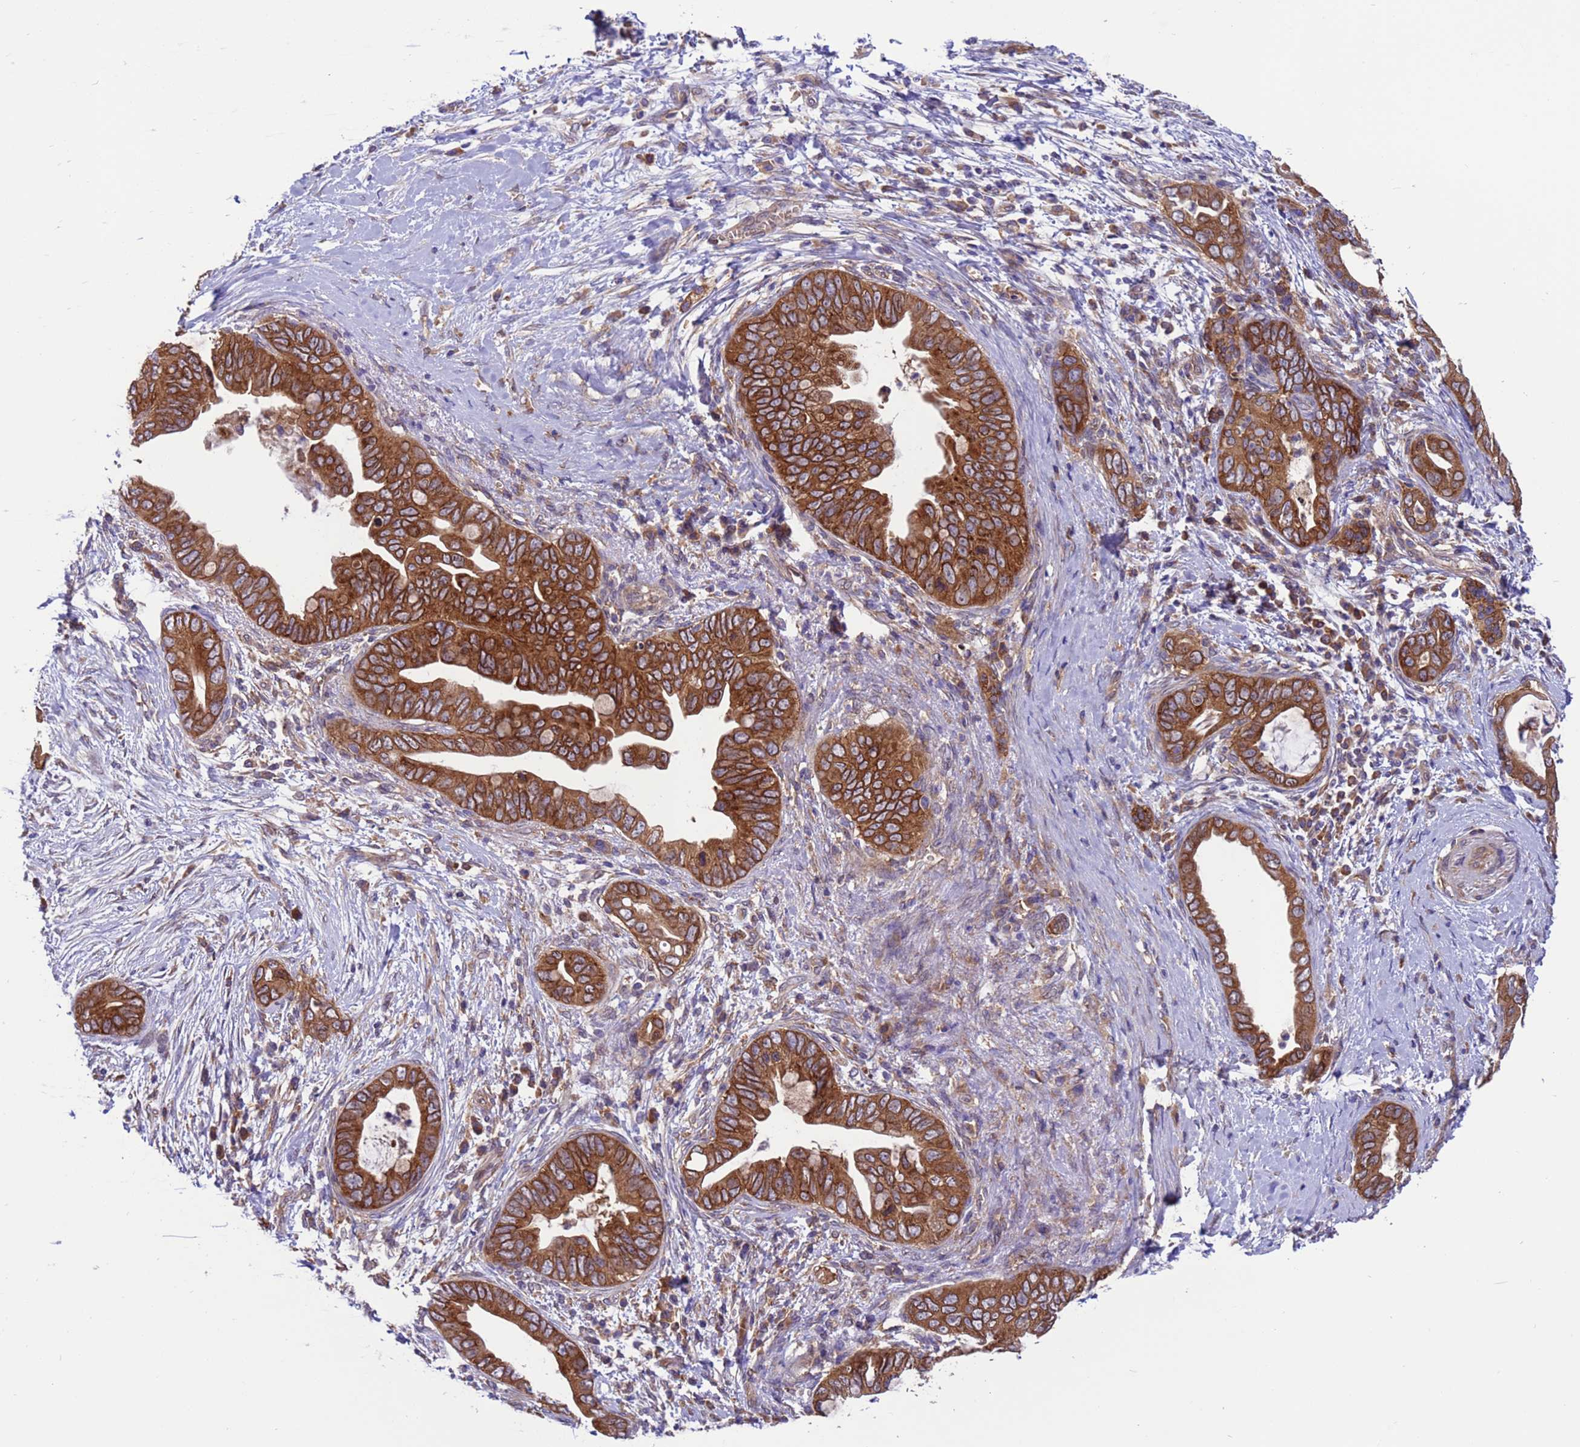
{"staining": {"intensity": "strong", "quantity": ">75%", "location": "cytoplasmic/membranous"}, "tissue": "pancreatic cancer", "cell_type": "Tumor cells", "image_type": "cancer", "snomed": [{"axis": "morphology", "description": "Adenocarcinoma, NOS"}, {"axis": "topography", "description": "Pancreas"}], "caption": "A micrograph of human adenocarcinoma (pancreatic) stained for a protein shows strong cytoplasmic/membranous brown staining in tumor cells.", "gene": "ARHGAP12", "patient": {"sex": "male", "age": 75}}